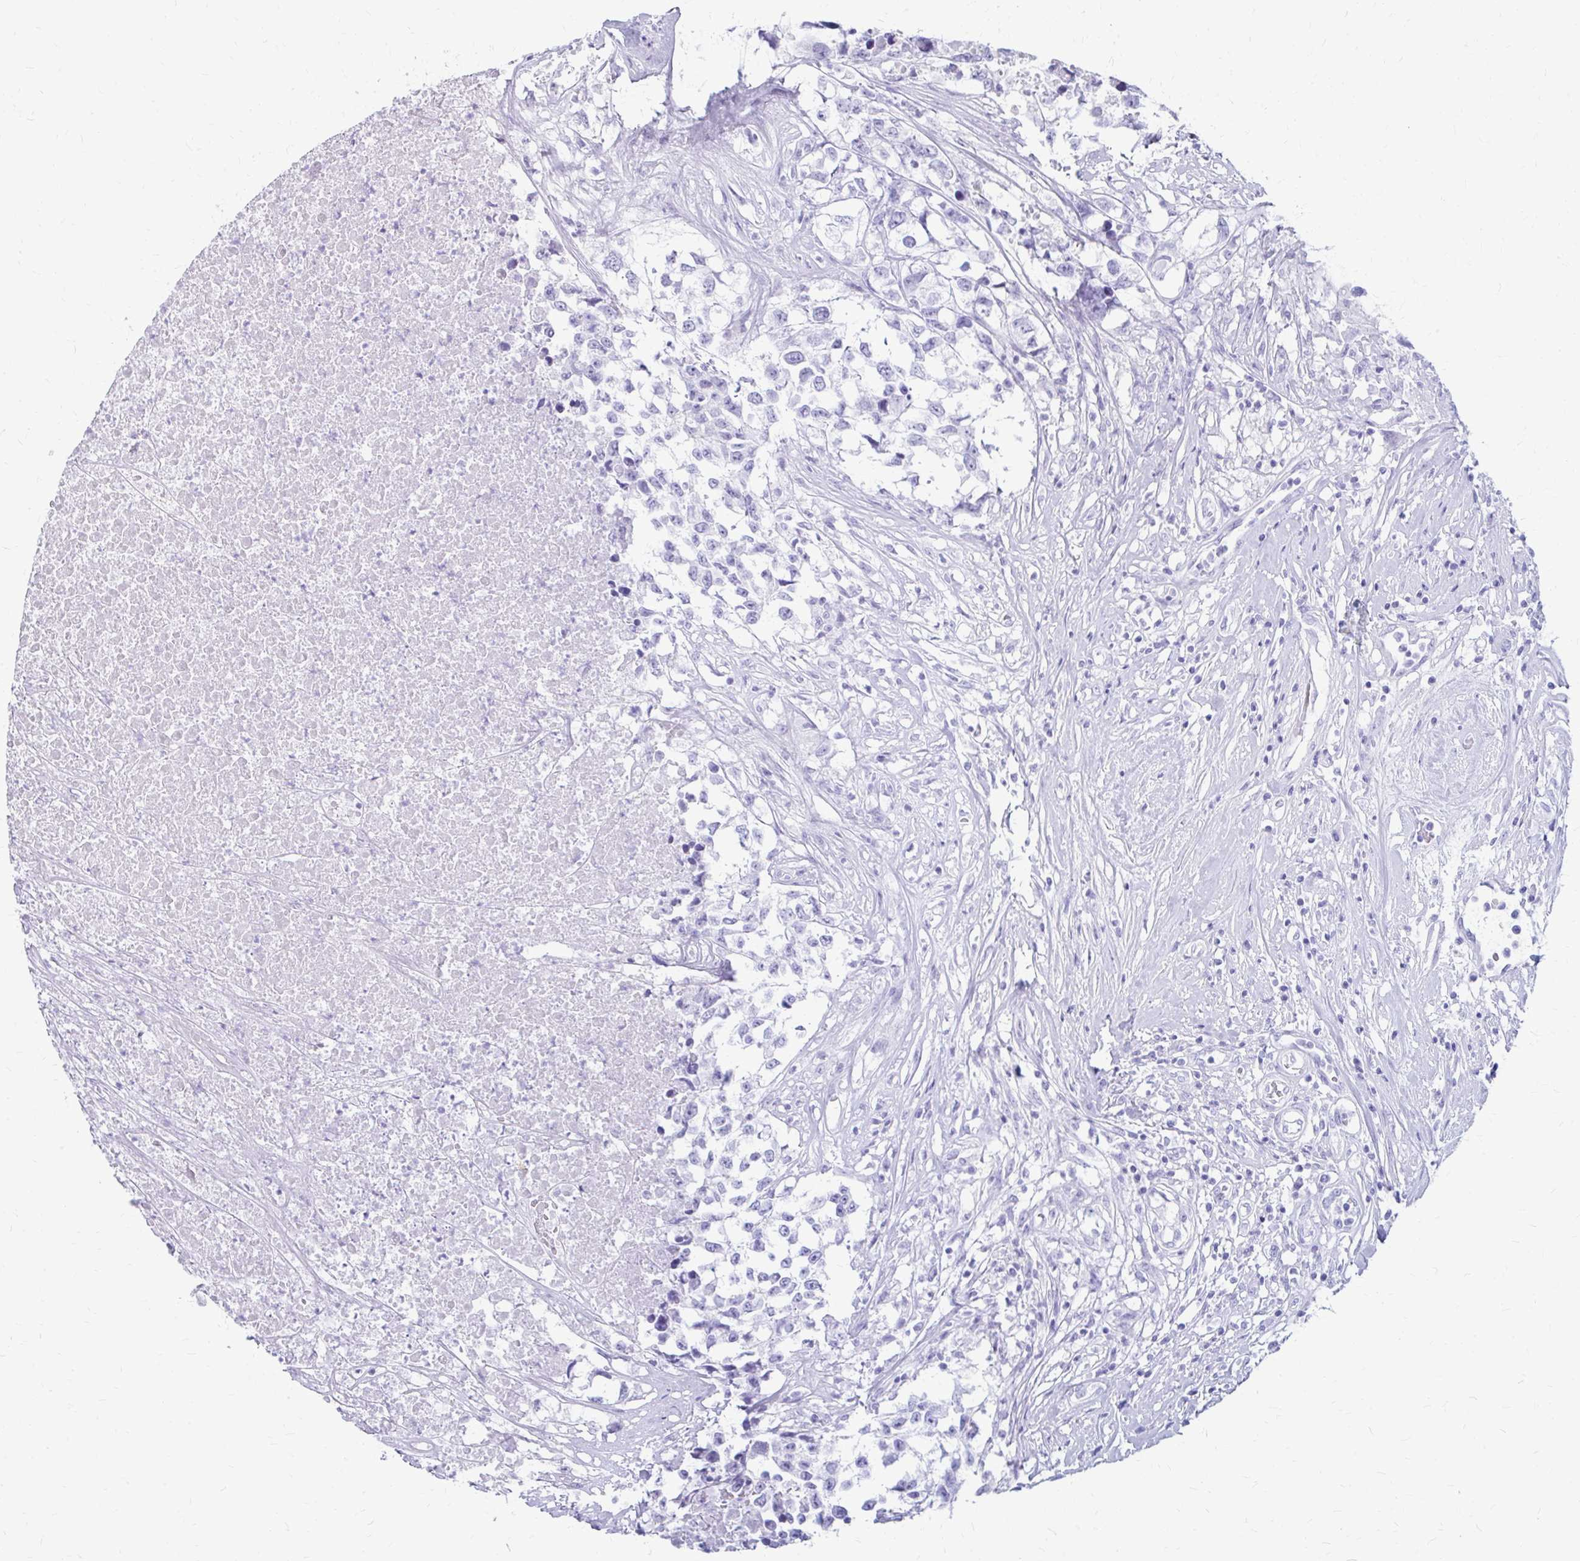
{"staining": {"intensity": "negative", "quantity": "none", "location": "none"}, "tissue": "testis cancer", "cell_type": "Tumor cells", "image_type": "cancer", "snomed": [{"axis": "morphology", "description": "Carcinoma, Embryonal, NOS"}, {"axis": "topography", "description": "Testis"}], "caption": "Histopathology image shows no protein expression in tumor cells of embryonal carcinoma (testis) tissue.", "gene": "RGS16", "patient": {"sex": "male", "age": 83}}